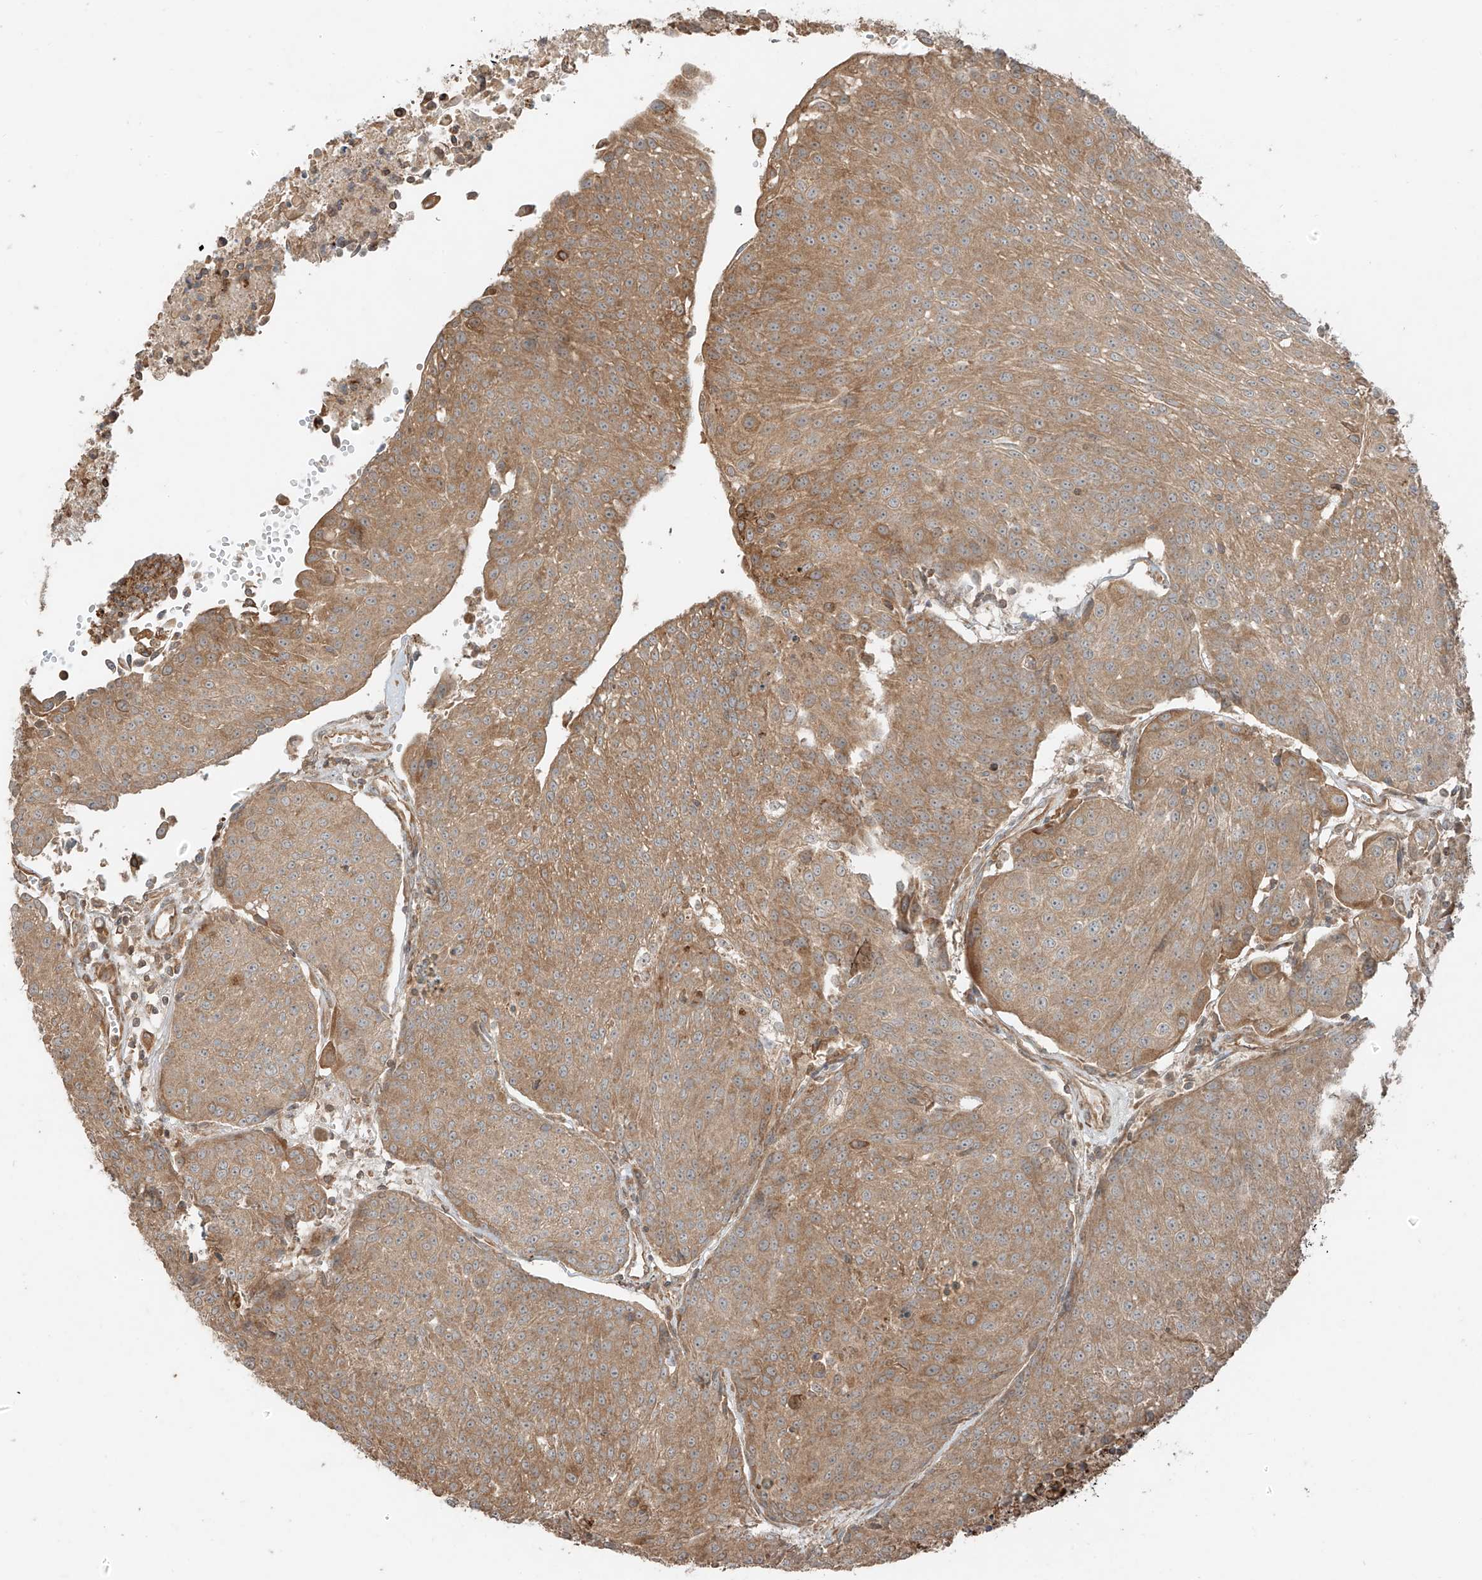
{"staining": {"intensity": "weak", "quantity": ">75%", "location": "cytoplasmic/membranous"}, "tissue": "urothelial cancer", "cell_type": "Tumor cells", "image_type": "cancer", "snomed": [{"axis": "morphology", "description": "Urothelial carcinoma, High grade"}, {"axis": "topography", "description": "Urinary bladder"}], "caption": "A photomicrograph of urothelial cancer stained for a protein exhibits weak cytoplasmic/membranous brown staining in tumor cells.", "gene": "ANKZF1", "patient": {"sex": "female", "age": 85}}